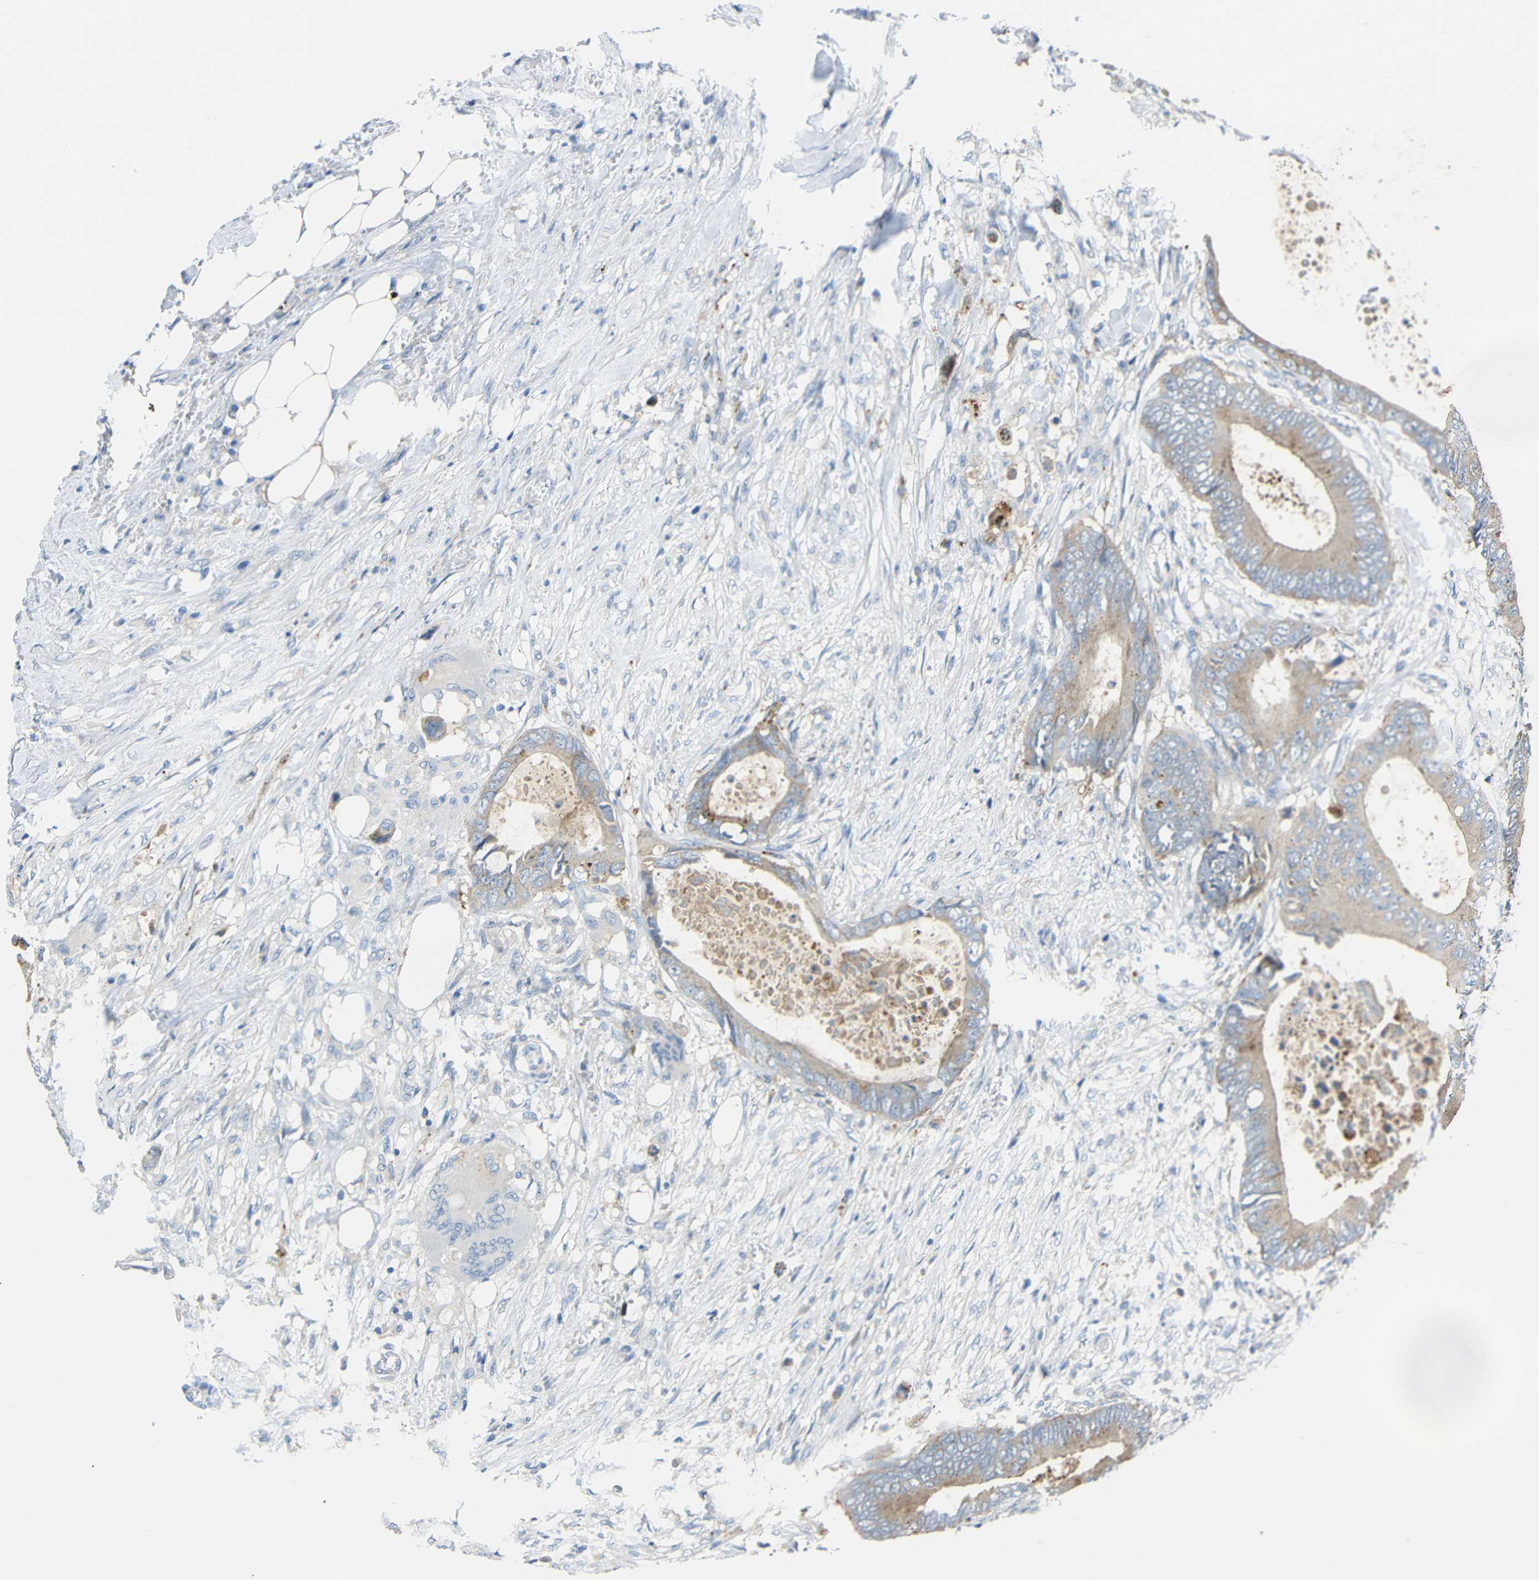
{"staining": {"intensity": "weak", "quantity": ">75%", "location": "cytoplasmic/membranous"}, "tissue": "colorectal cancer", "cell_type": "Tumor cells", "image_type": "cancer", "snomed": [{"axis": "morphology", "description": "Normal tissue, NOS"}, {"axis": "morphology", "description": "Adenocarcinoma, NOS"}, {"axis": "topography", "description": "Rectum"}, {"axis": "topography", "description": "Peripheral nerve tissue"}], "caption": "An image of colorectal cancer stained for a protein exhibits weak cytoplasmic/membranous brown staining in tumor cells.", "gene": "SYPL1", "patient": {"sex": "female", "age": 77}}